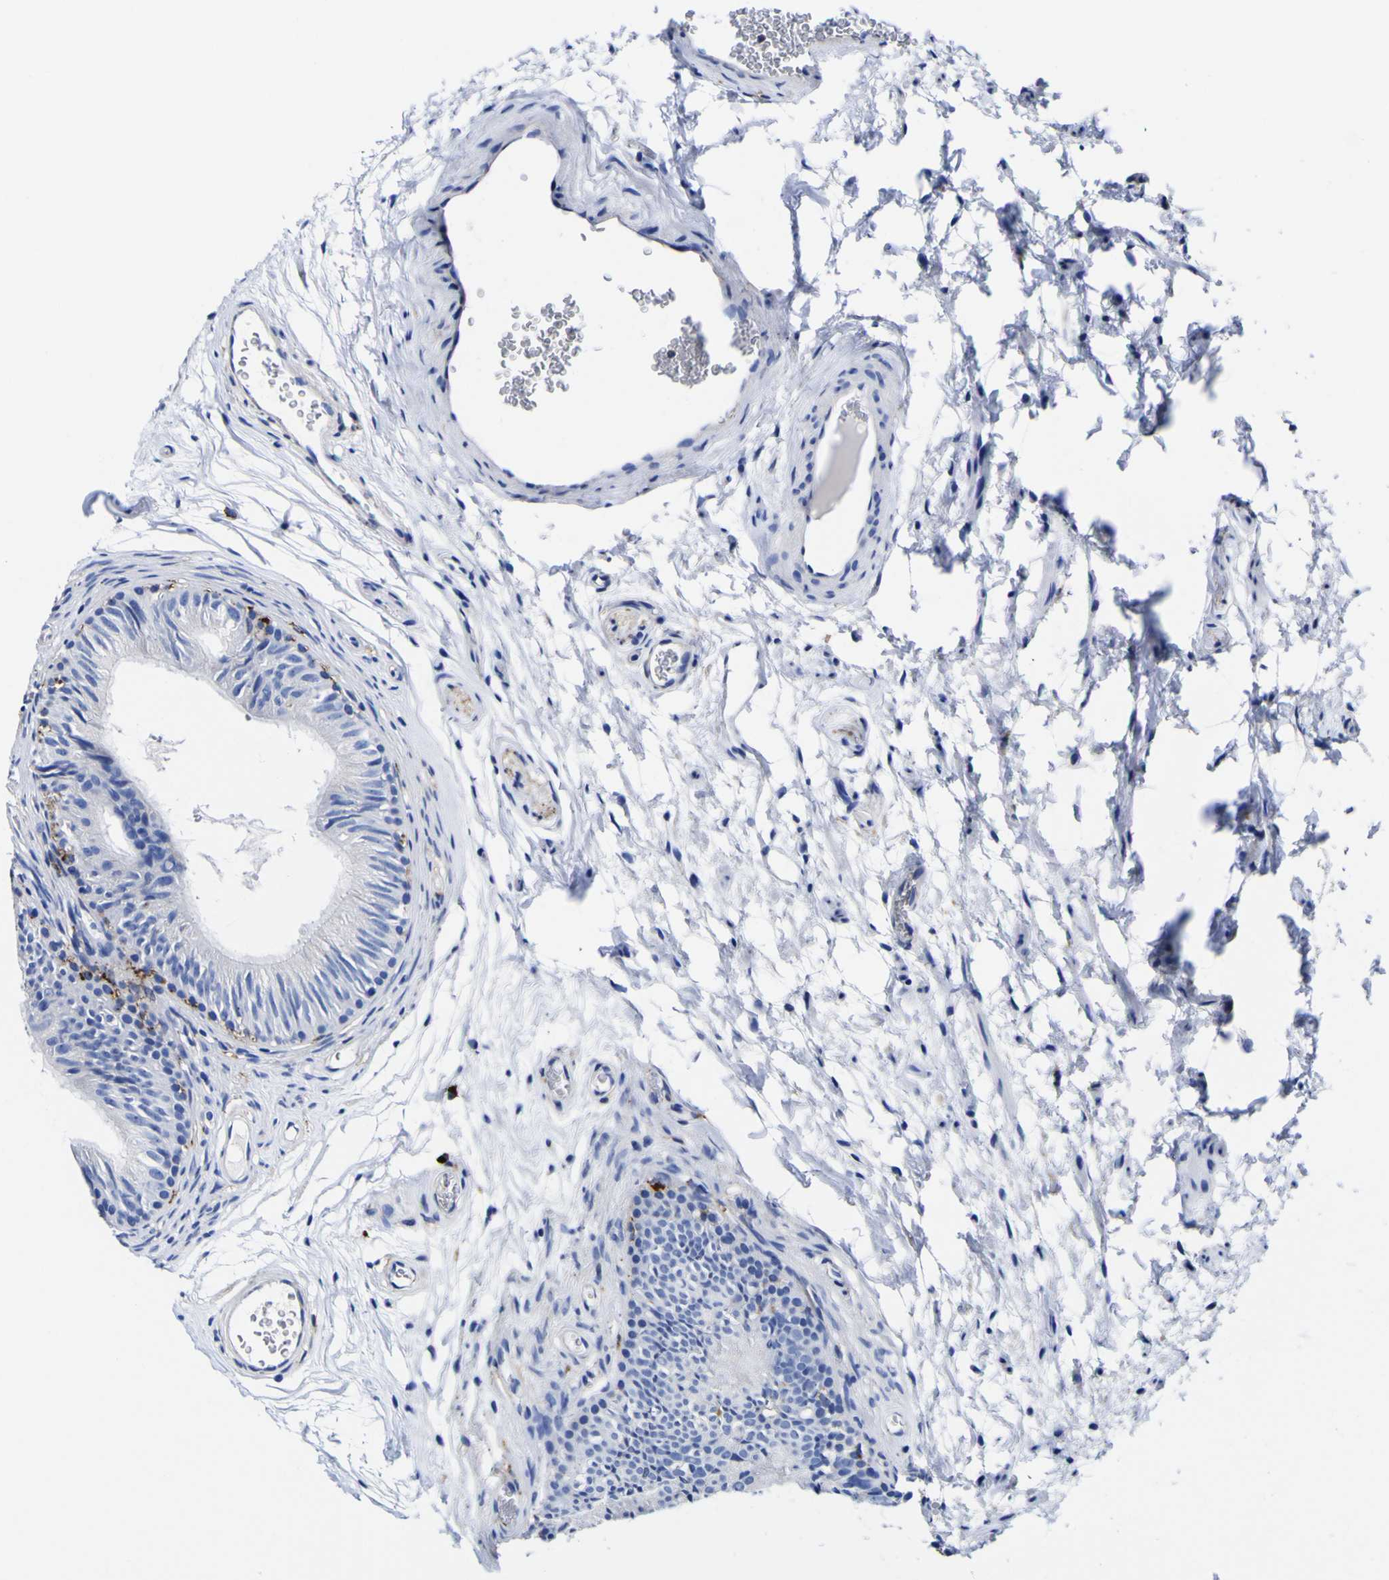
{"staining": {"intensity": "moderate", "quantity": "<25%", "location": "cytoplasmic/membranous"}, "tissue": "epididymis", "cell_type": "Glandular cells", "image_type": "normal", "snomed": [{"axis": "morphology", "description": "Normal tissue, NOS"}, {"axis": "topography", "description": "Epididymis"}], "caption": "IHC photomicrograph of benign epididymis stained for a protein (brown), which demonstrates low levels of moderate cytoplasmic/membranous staining in approximately <25% of glandular cells.", "gene": "HLA", "patient": {"sex": "male", "age": 36}}